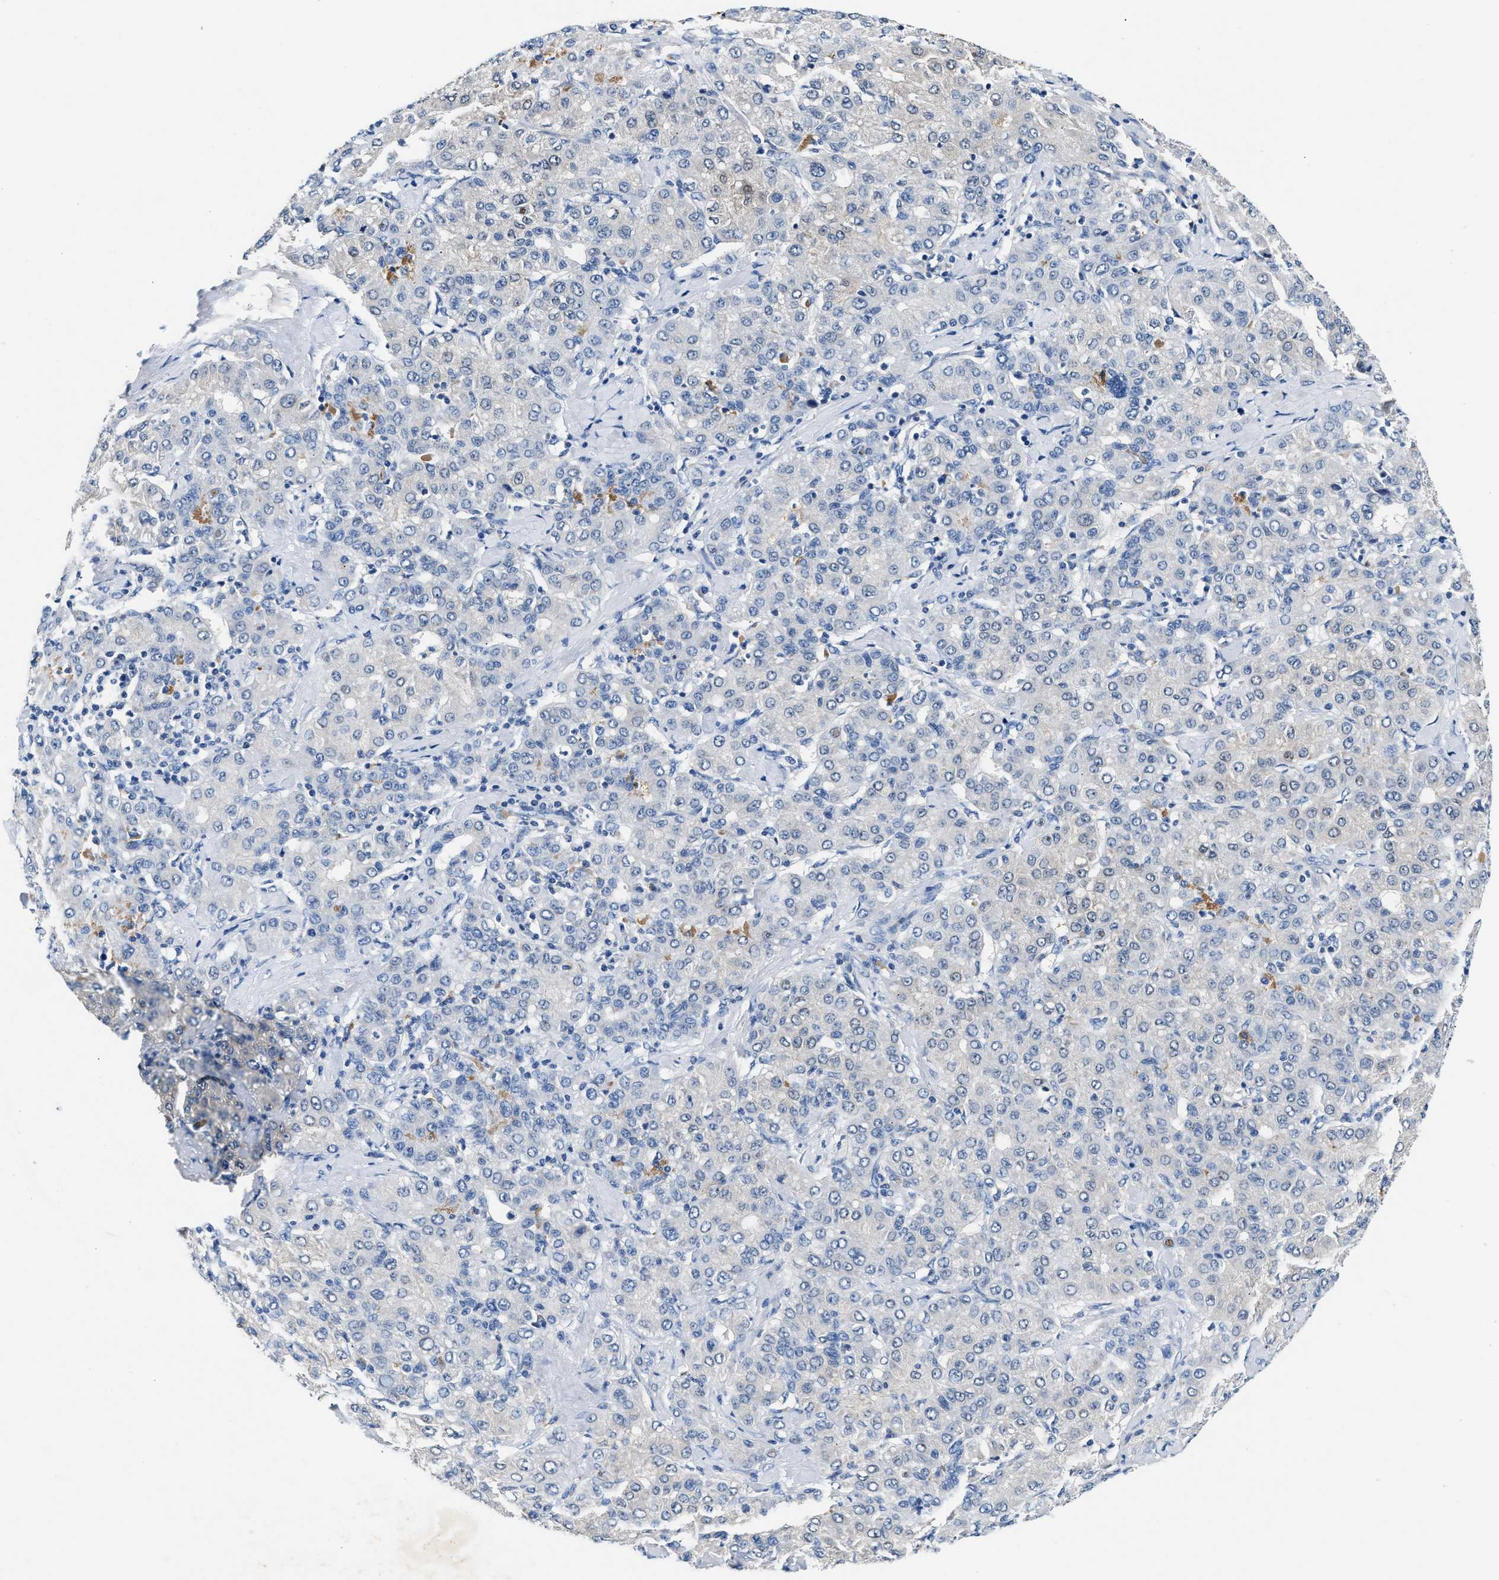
{"staining": {"intensity": "negative", "quantity": "none", "location": "none"}, "tissue": "liver cancer", "cell_type": "Tumor cells", "image_type": "cancer", "snomed": [{"axis": "morphology", "description": "Carcinoma, Hepatocellular, NOS"}, {"axis": "topography", "description": "Liver"}], "caption": "Tumor cells are negative for brown protein staining in liver cancer (hepatocellular carcinoma).", "gene": "TUT7", "patient": {"sex": "male", "age": 65}}